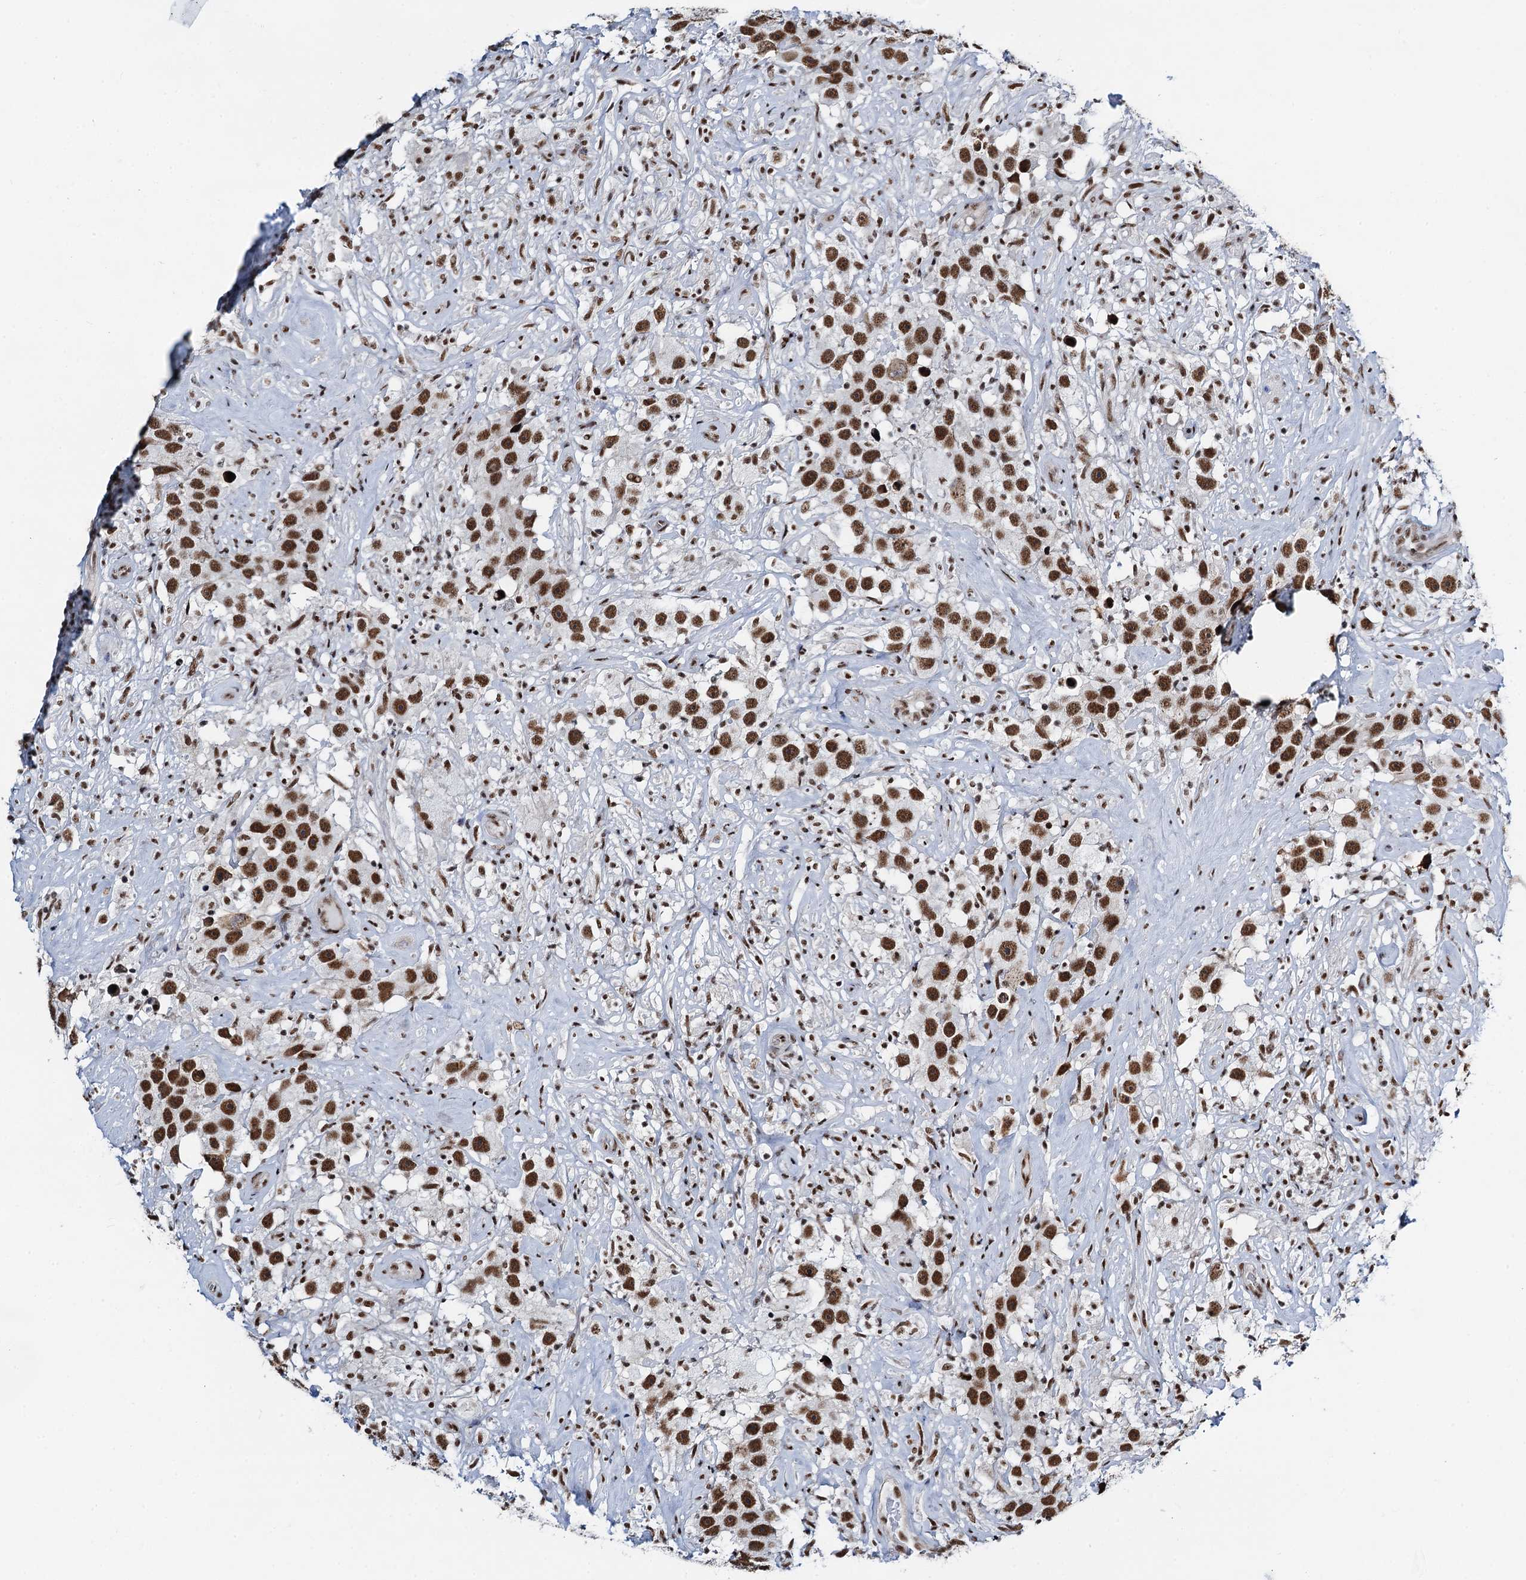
{"staining": {"intensity": "strong", "quantity": ">75%", "location": "nuclear"}, "tissue": "testis cancer", "cell_type": "Tumor cells", "image_type": "cancer", "snomed": [{"axis": "morphology", "description": "Seminoma, NOS"}, {"axis": "topography", "description": "Testis"}], "caption": "Testis seminoma was stained to show a protein in brown. There is high levels of strong nuclear staining in about >75% of tumor cells.", "gene": "ZNF609", "patient": {"sex": "male", "age": 49}}